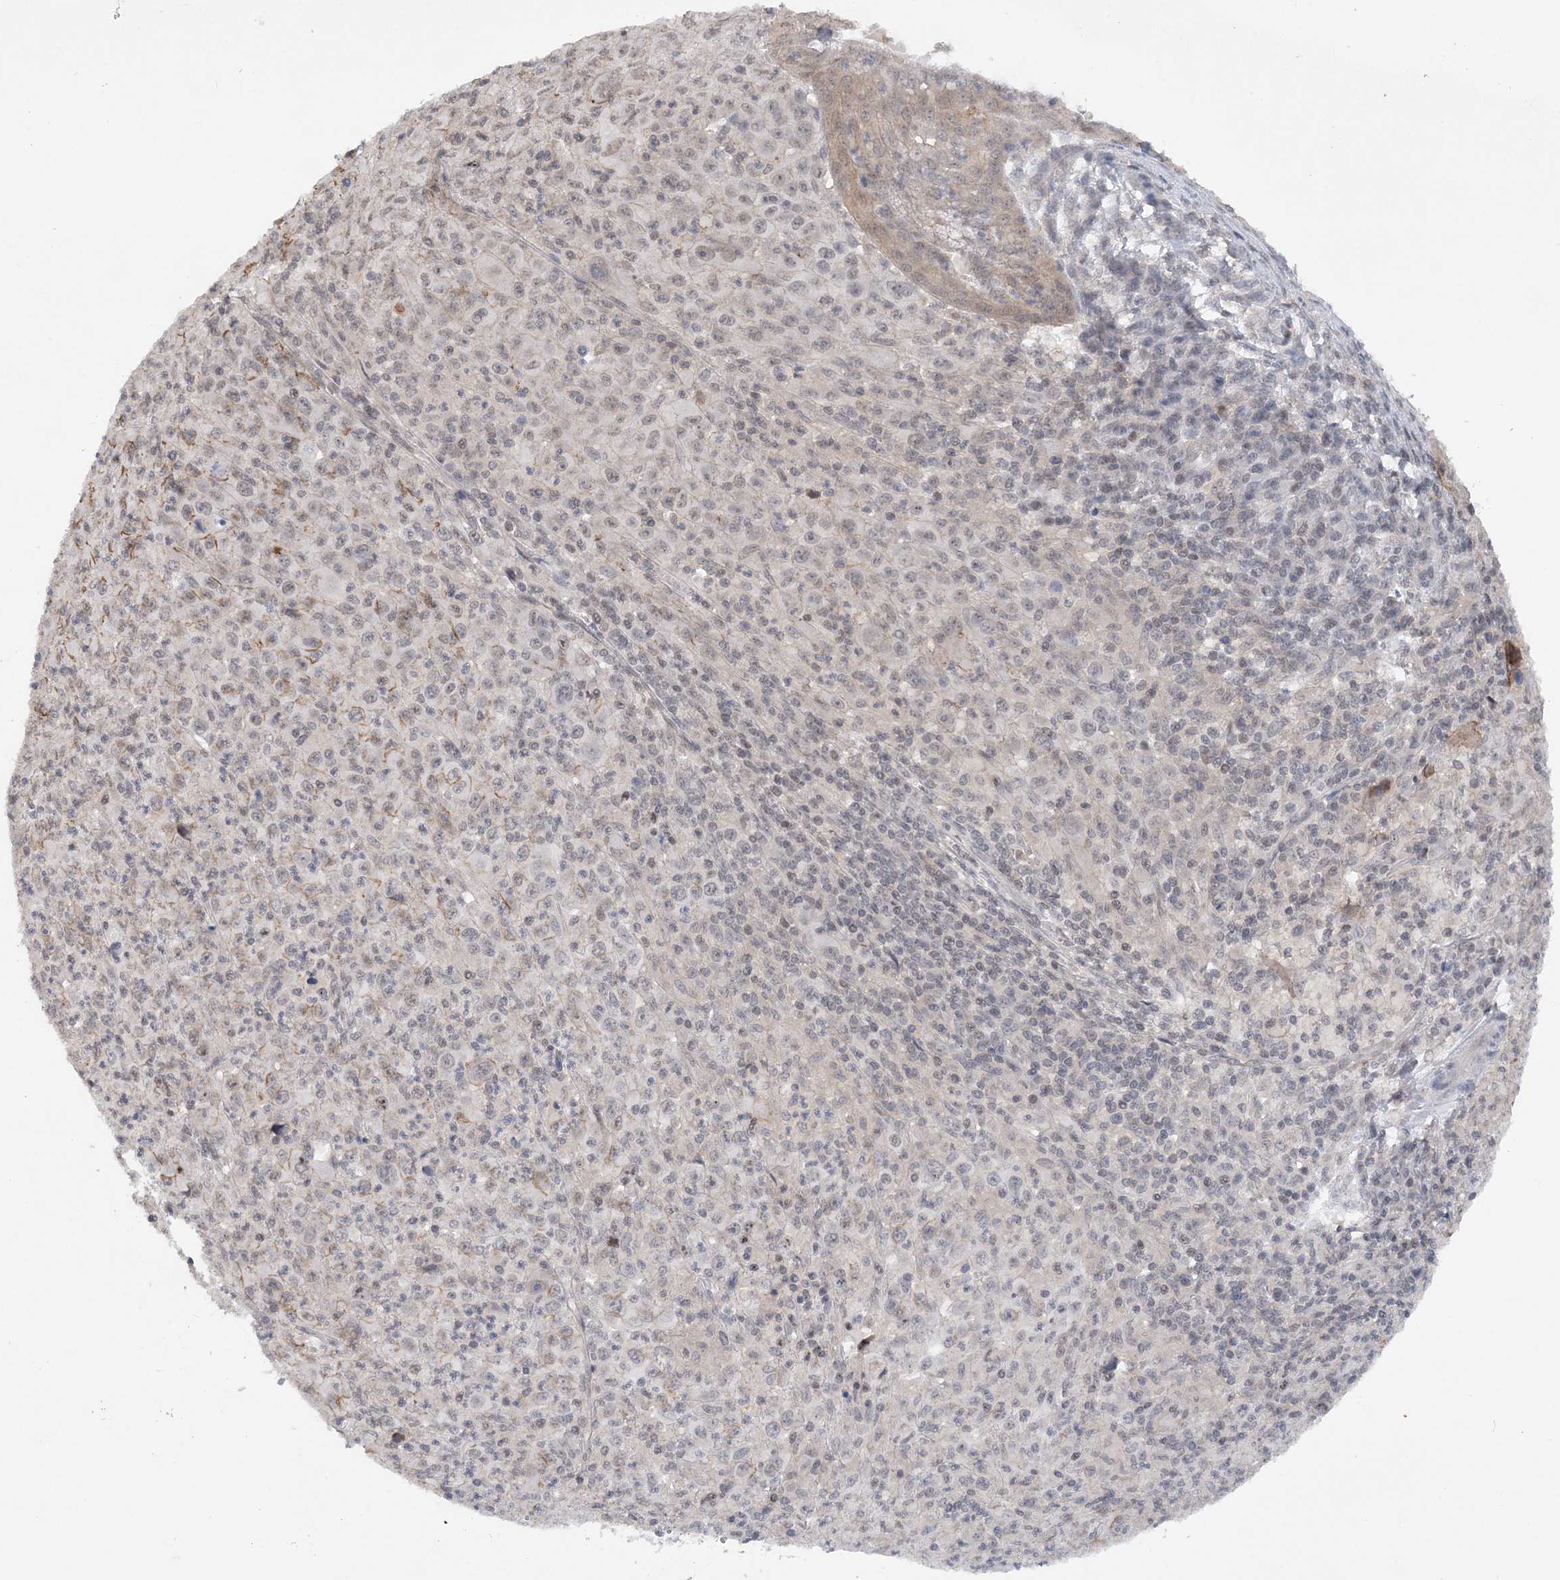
{"staining": {"intensity": "weak", "quantity": "25%-75%", "location": "nuclear"}, "tissue": "melanoma", "cell_type": "Tumor cells", "image_type": "cancer", "snomed": [{"axis": "morphology", "description": "Malignant melanoma, Metastatic site"}, {"axis": "topography", "description": "Skin"}], "caption": "Malignant melanoma (metastatic site) stained with DAB immunohistochemistry reveals low levels of weak nuclear positivity in about 25%-75% of tumor cells.", "gene": "CCDC152", "patient": {"sex": "female", "age": 56}}